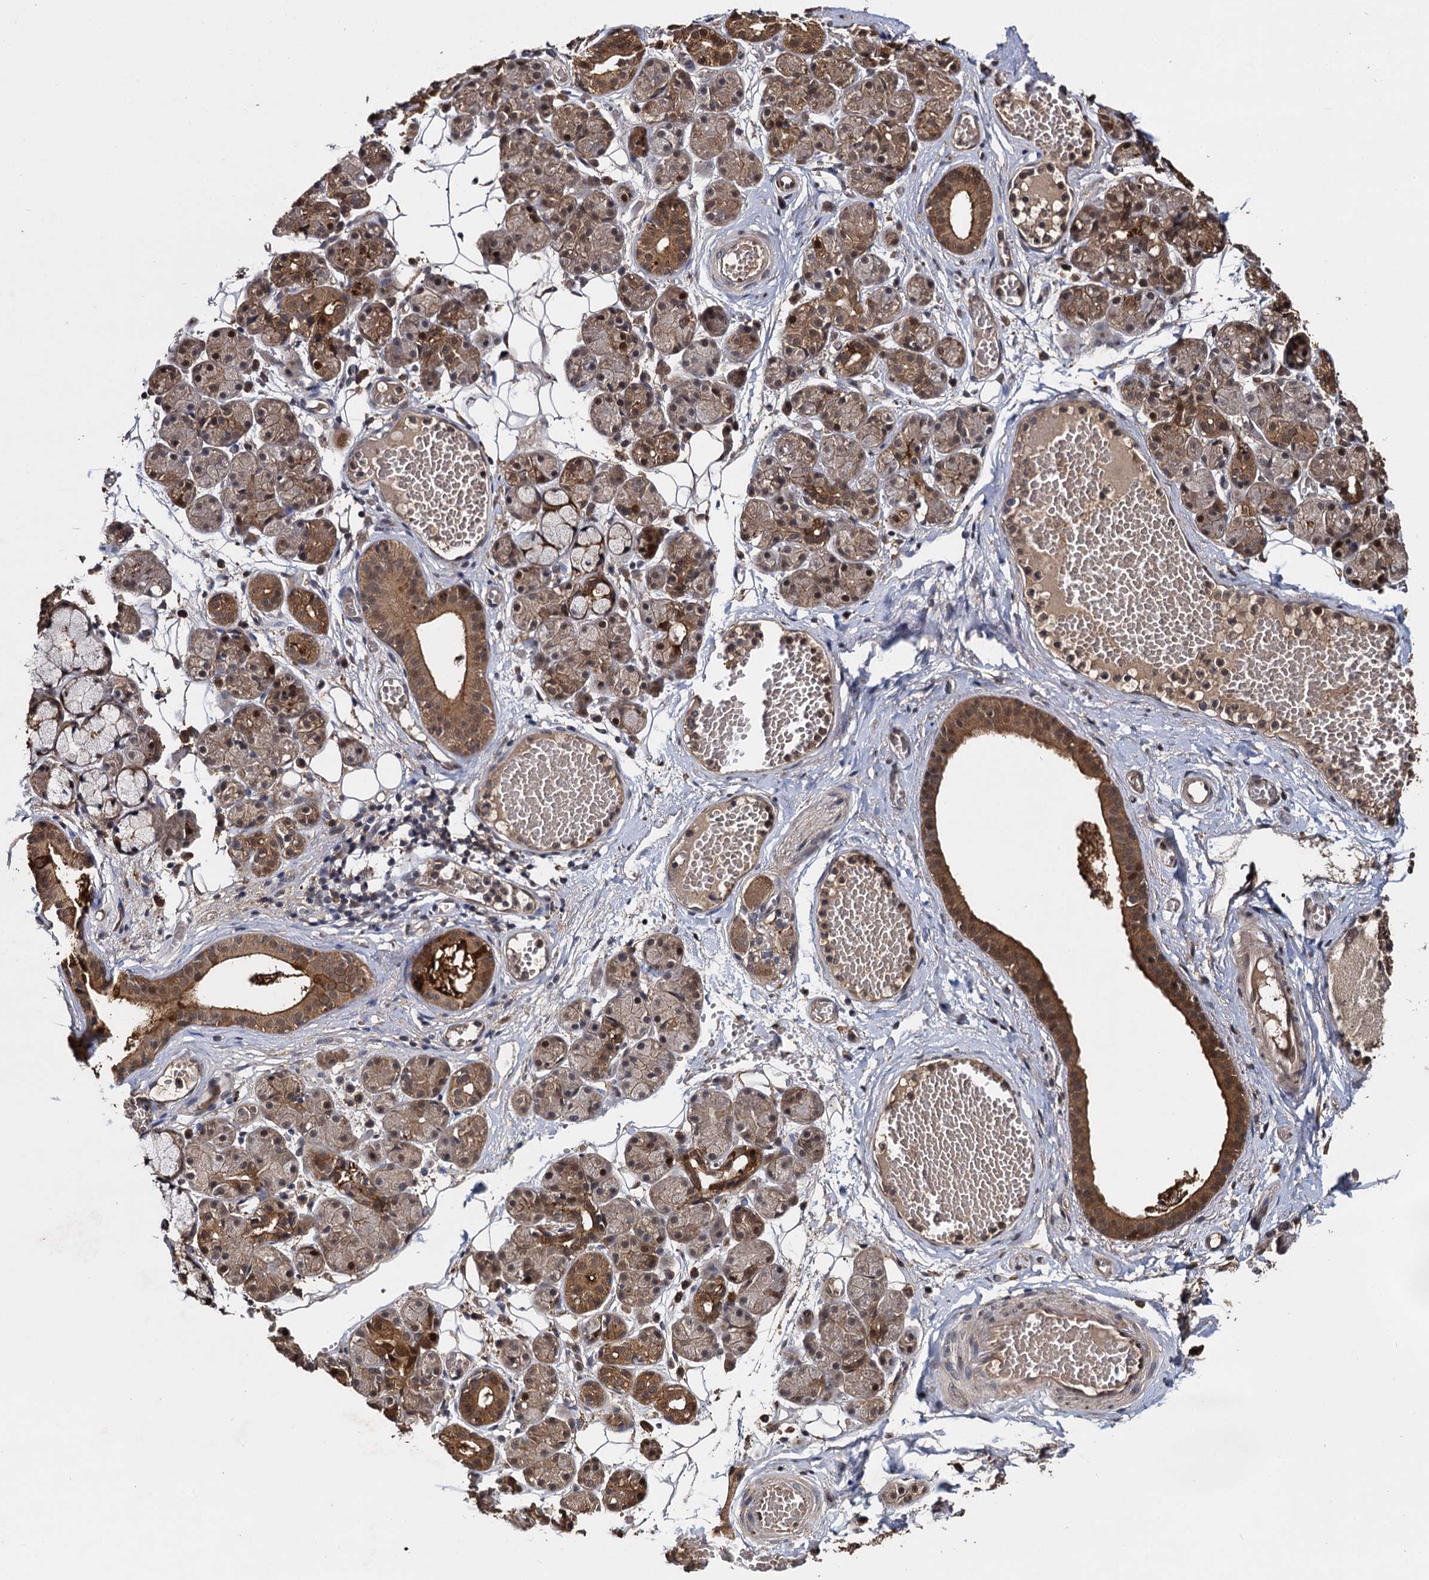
{"staining": {"intensity": "strong", "quantity": "25%-75%", "location": "cytoplasmic/membranous,nuclear"}, "tissue": "salivary gland", "cell_type": "Glandular cells", "image_type": "normal", "snomed": [{"axis": "morphology", "description": "Normal tissue, NOS"}, {"axis": "topography", "description": "Salivary gland"}], "caption": "Human salivary gland stained for a protein (brown) demonstrates strong cytoplasmic/membranous,nuclear positive staining in about 25%-75% of glandular cells.", "gene": "SLC46A3", "patient": {"sex": "male", "age": 63}}